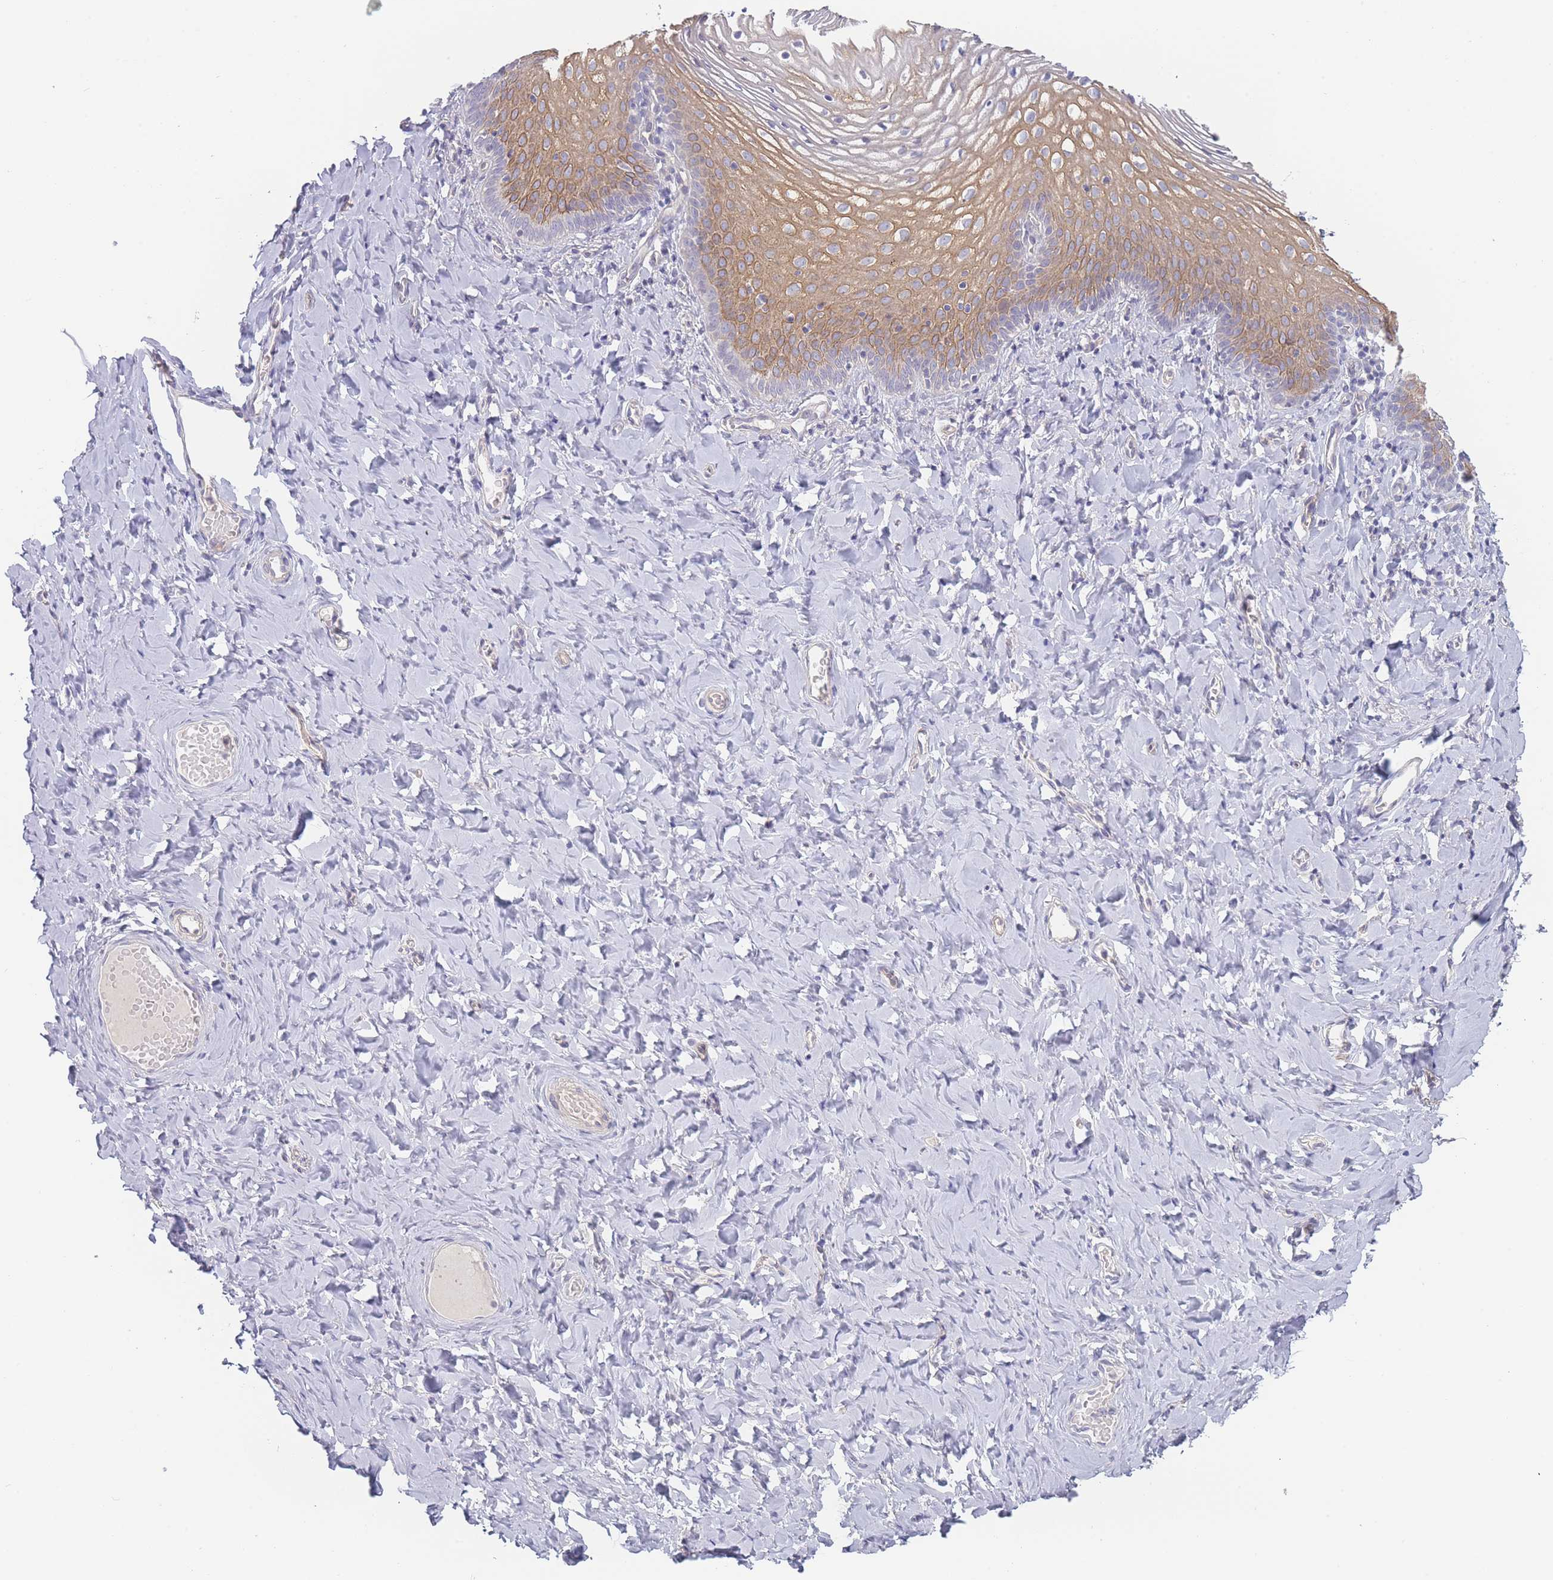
{"staining": {"intensity": "moderate", "quantity": "<25%", "location": "cytoplasmic/membranous"}, "tissue": "vagina", "cell_type": "Squamous epithelial cells", "image_type": "normal", "snomed": [{"axis": "morphology", "description": "Normal tissue, NOS"}, {"axis": "topography", "description": "Vagina"}], "caption": "An image of human vagina stained for a protein shows moderate cytoplasmic/membranous brown staining in squamous epithelial cells.", "gene": "SPHKAP", "patient": {"sex": "female", "age": 60}}